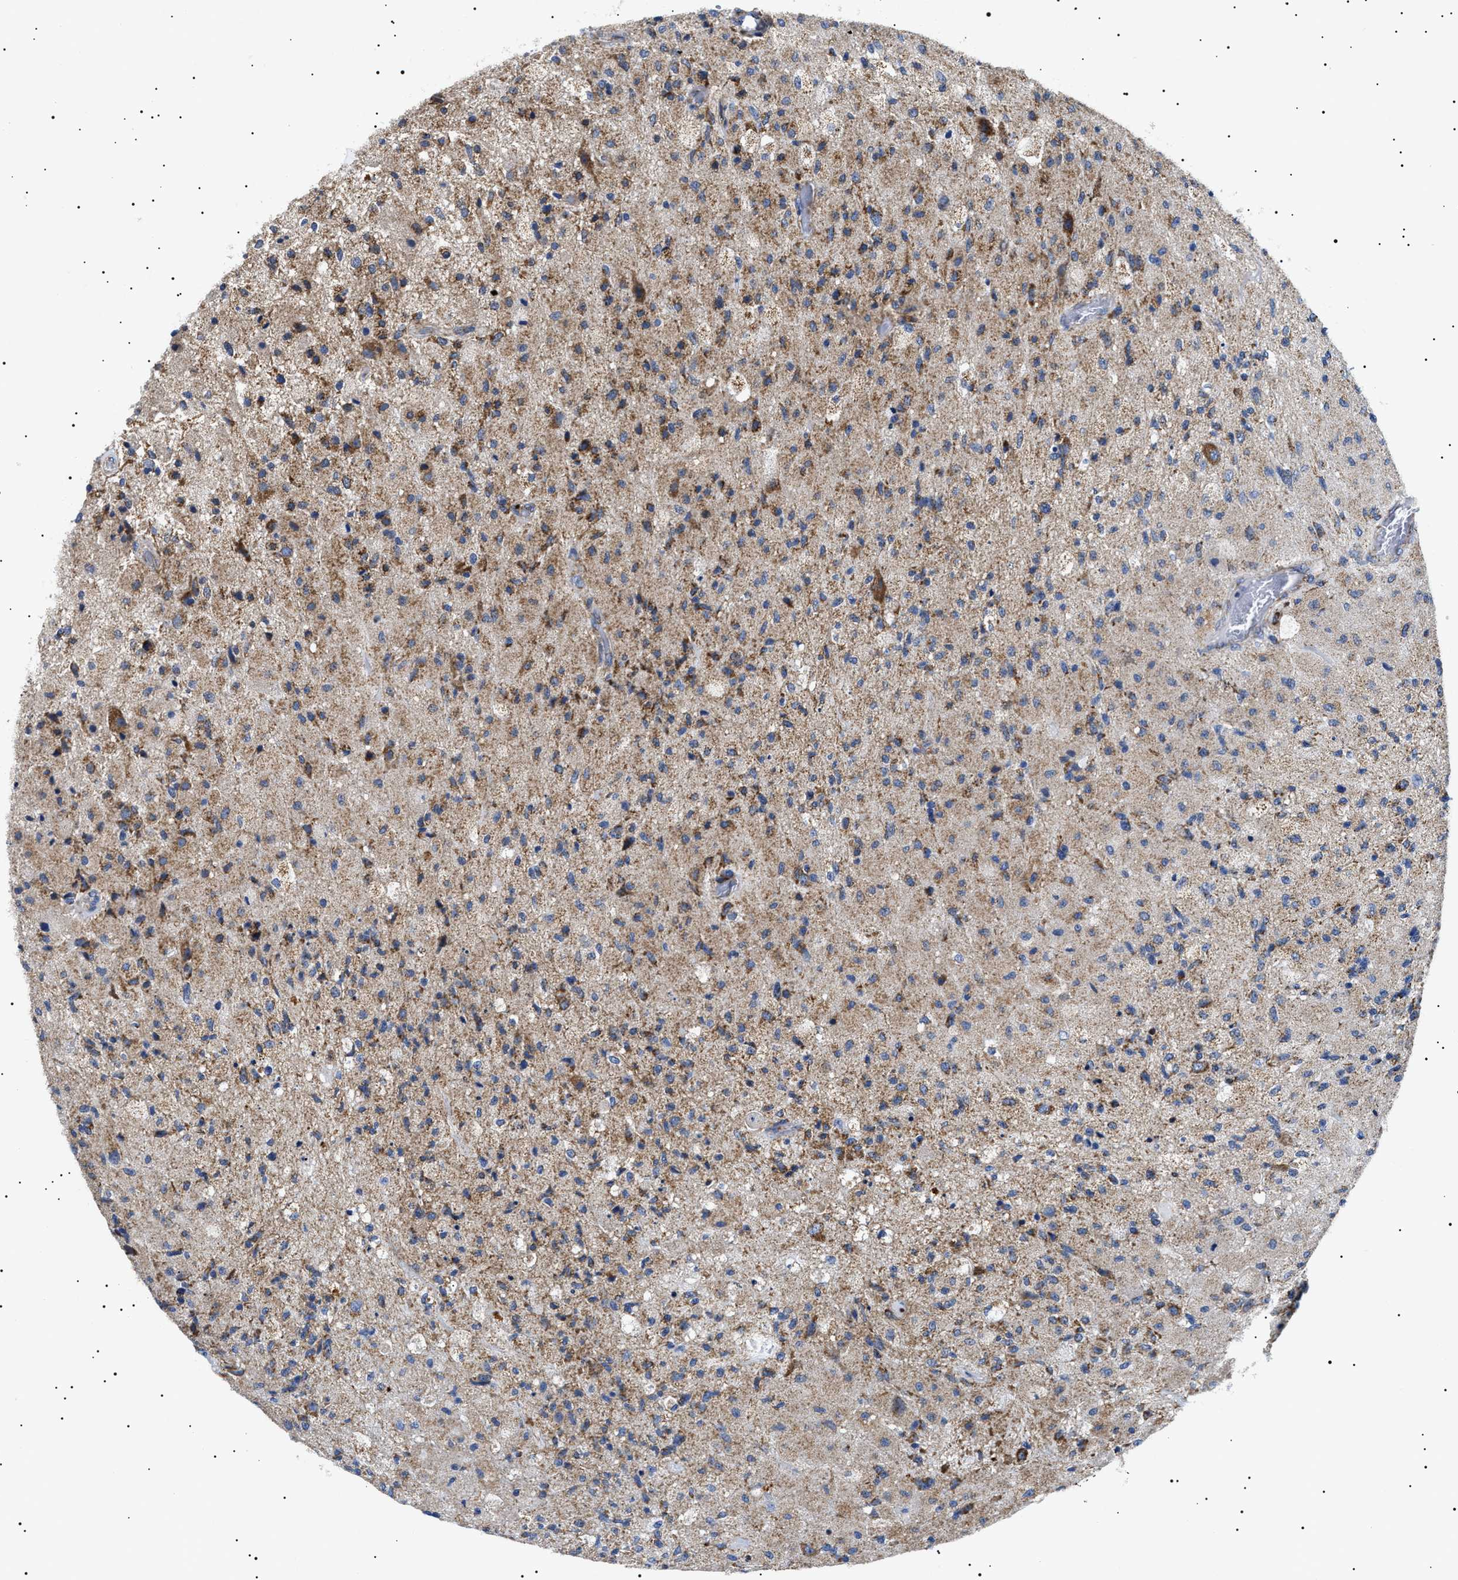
{"staining": {"intensity": "moderate", "quantity": ">75%", "location": "cytoplasmic/membranous"}, "tissue": "glioma", "cell_type": "Tumor cells", "image_type": "cancer", "snomed": [{"axis": "morphology", "description": "Normal tissue, NOS"}, {"axis": "morphology", "description": "Glioma, malignant, High grade"}, {"axis": "topography", "description": "Cerebral cortex"}], "caption": "Protein staining reveals moderate cytoplasmic/membranous staining in about >75% of tumor cells in malignant high-grade glioma.", "gene": "CHRDL2", "patient": {"sex": "male", "age": 77}}